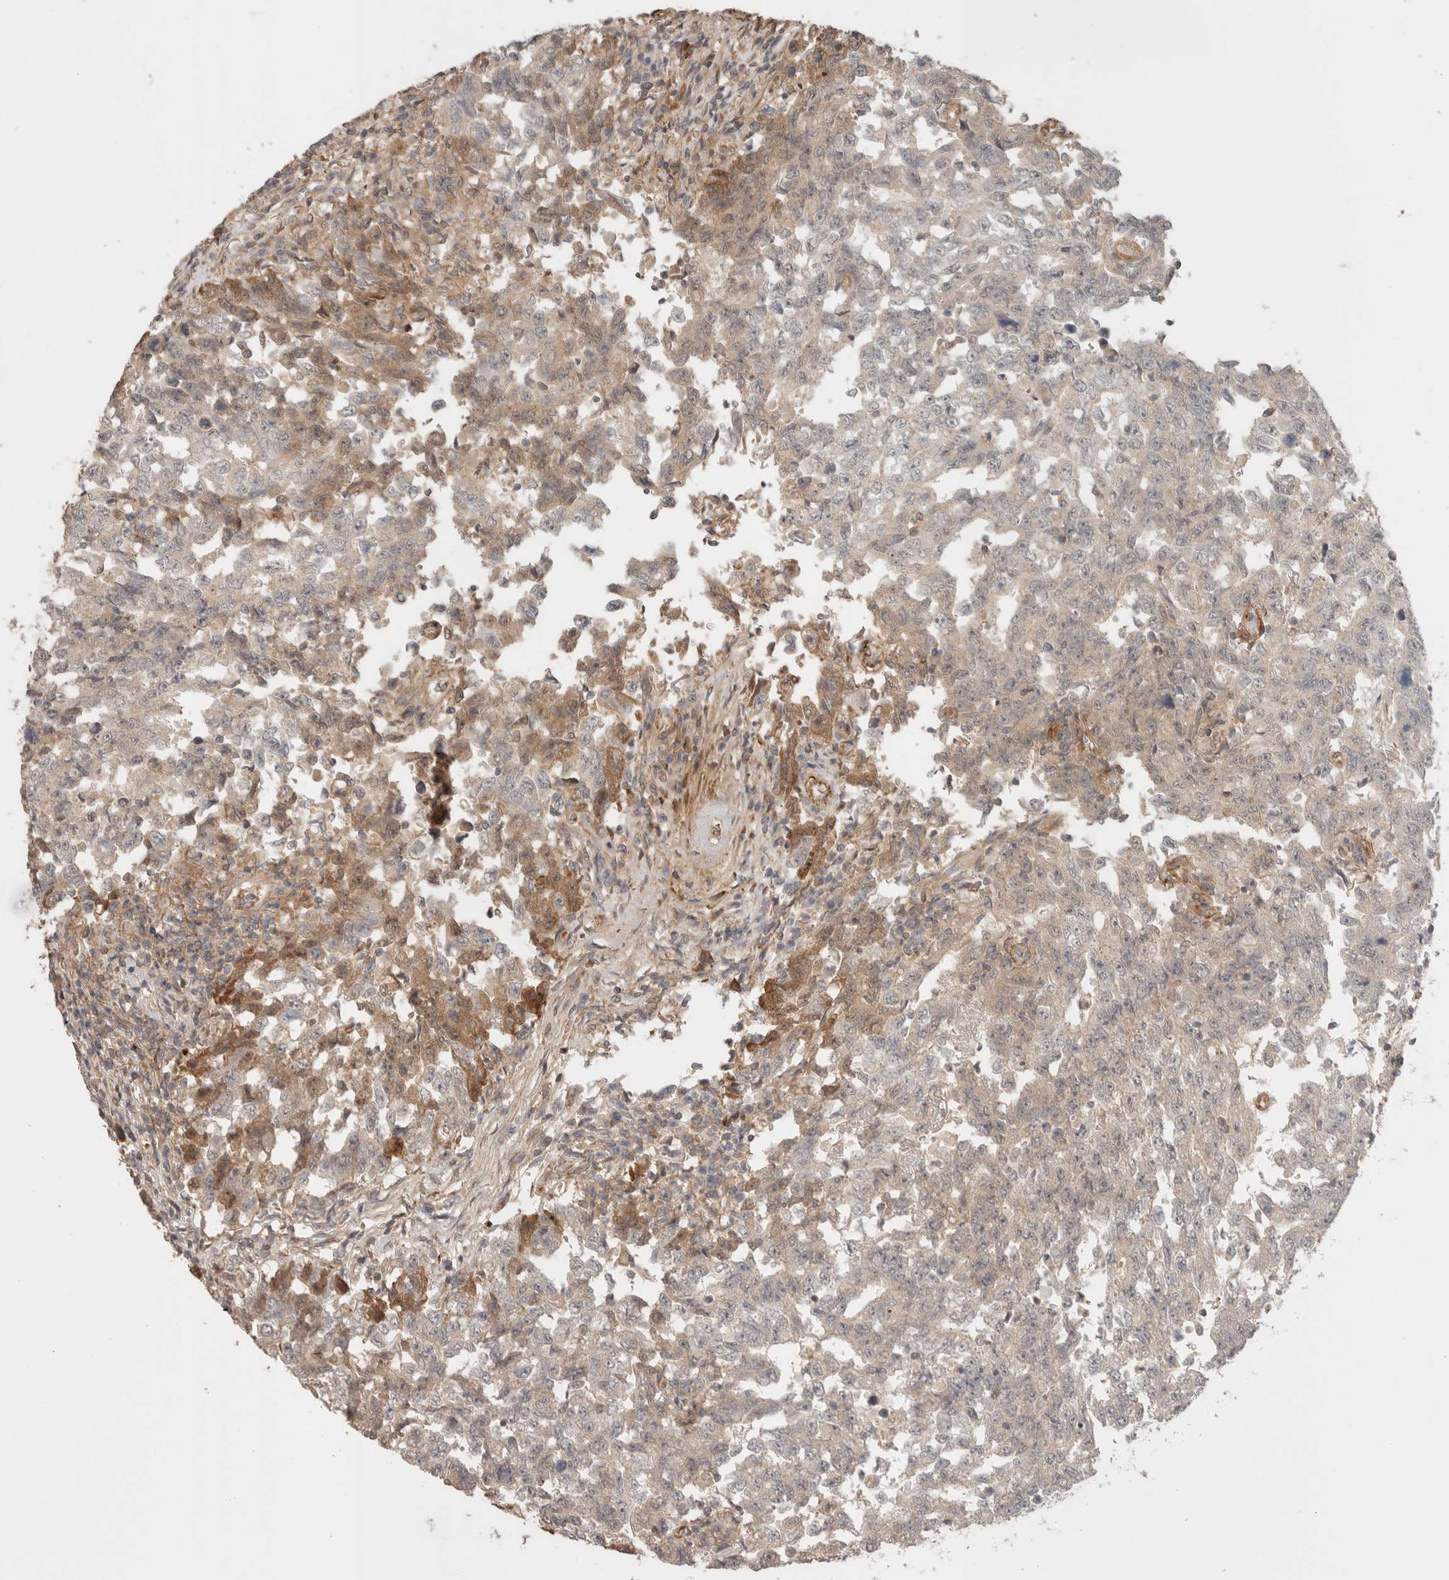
{"staining": {"intensity": "moderate", "quantity": "<25%", "location": "cytoplasmic/membranous"}, "tissue": "testis cancer", "cell_type": "Tumor cells", "image_type": "cancer", "snomed": [{"axis": "morphology", "description": "Carcinoma, Embryonal, NOS"}, {"axis": "topography", "description": "Testis"}], "caption": "A low amount of moderate cytoplasmic/membranous expression is present in approximately <25% of tumor cells in testis cancer (embryonal carcinoma) tissue. Ihc stains the protein of interest in brown and the nuclei are stained blue.", "gene": "HSPG2", "patient": {"sex": "male", "age": 26}}